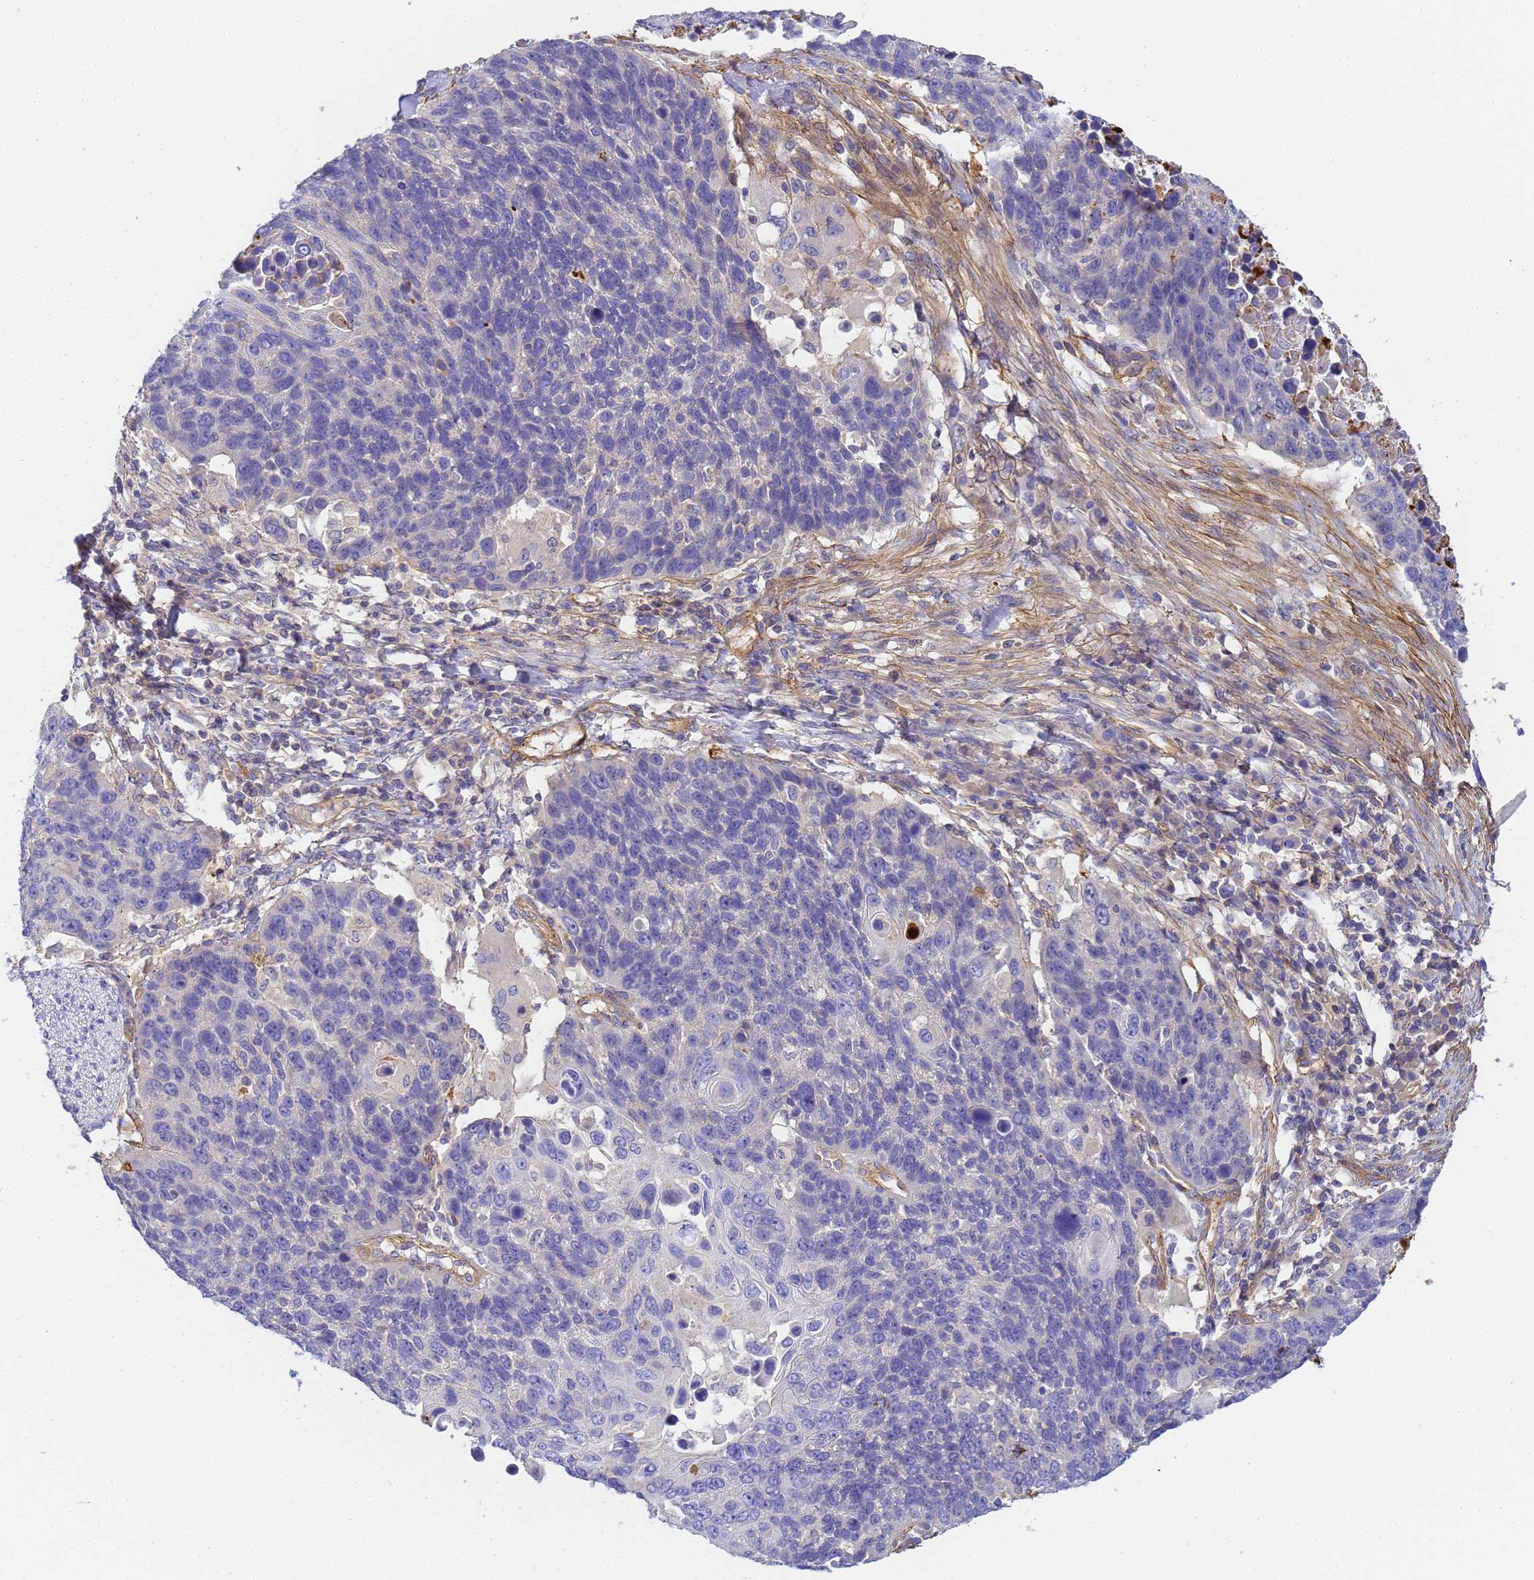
{"staining": {"intensity": "negative", "quantity": "none", "location": "none"}, "tissue": "lung cancer", "cell_type": "Tumor cells", "image_type": "cancer", "snomed": [{"axis": "morphology", "description": "Normal tissue, NOS"}, {"axis": "morphology", "description": "Squamous cell carcinoma, NOS"}, {"axis": "topography", "description": "Lymph node"}, {"axis": "topography", "description": "Lung"}], "caption": "An image of human lung cancer (squamous cell carcinoma) is negative for staining in tumor cells.", "gene": "MYL12A", "patient": {"sex": "male", "age": 66}}